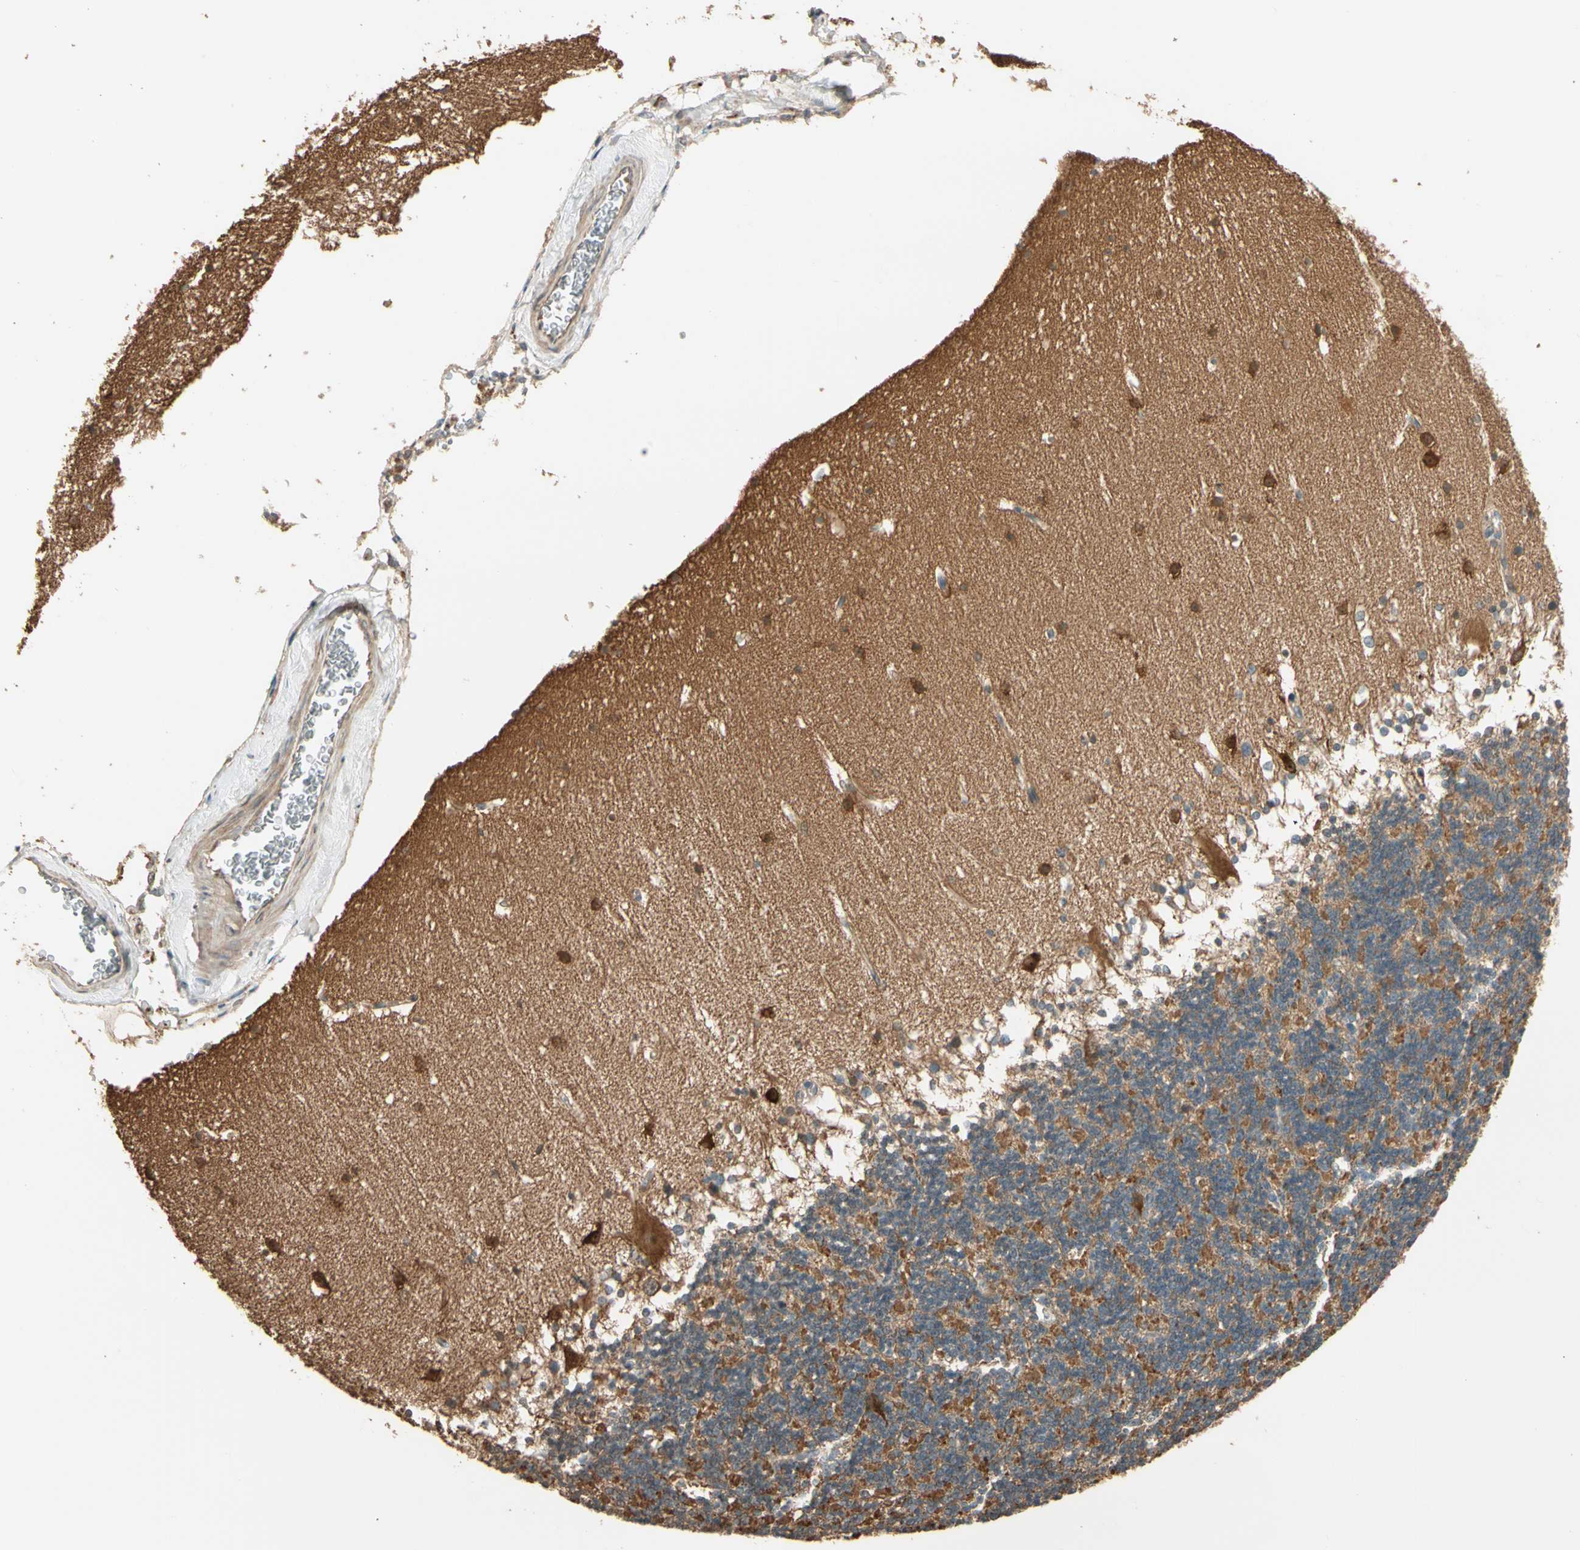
{"staining": {"intensity": "moderate", "quantity": ">75%", "location": "cytoplasmic/membranous"}, "tissue": "cerebellum", "cell_type": "Cells in granular layer", "image_type": "normal", "snomed": [{"axis": "morphology", "description": "Normal tissue, NOS"}, {"axis": "topography", "description": "Cerebellum"}], "caption": "Immunohistochemical staining of unremarkable human cerebellum shows >75% levels of moderate cytoplasmic/membranous protein staining in approximately >75% of cells in granular layer. (DAB IHC with brightfield microscopy, high magnification).", "gene": "TNFRSF21", "patient": {"sex": "female", "age": 19}}